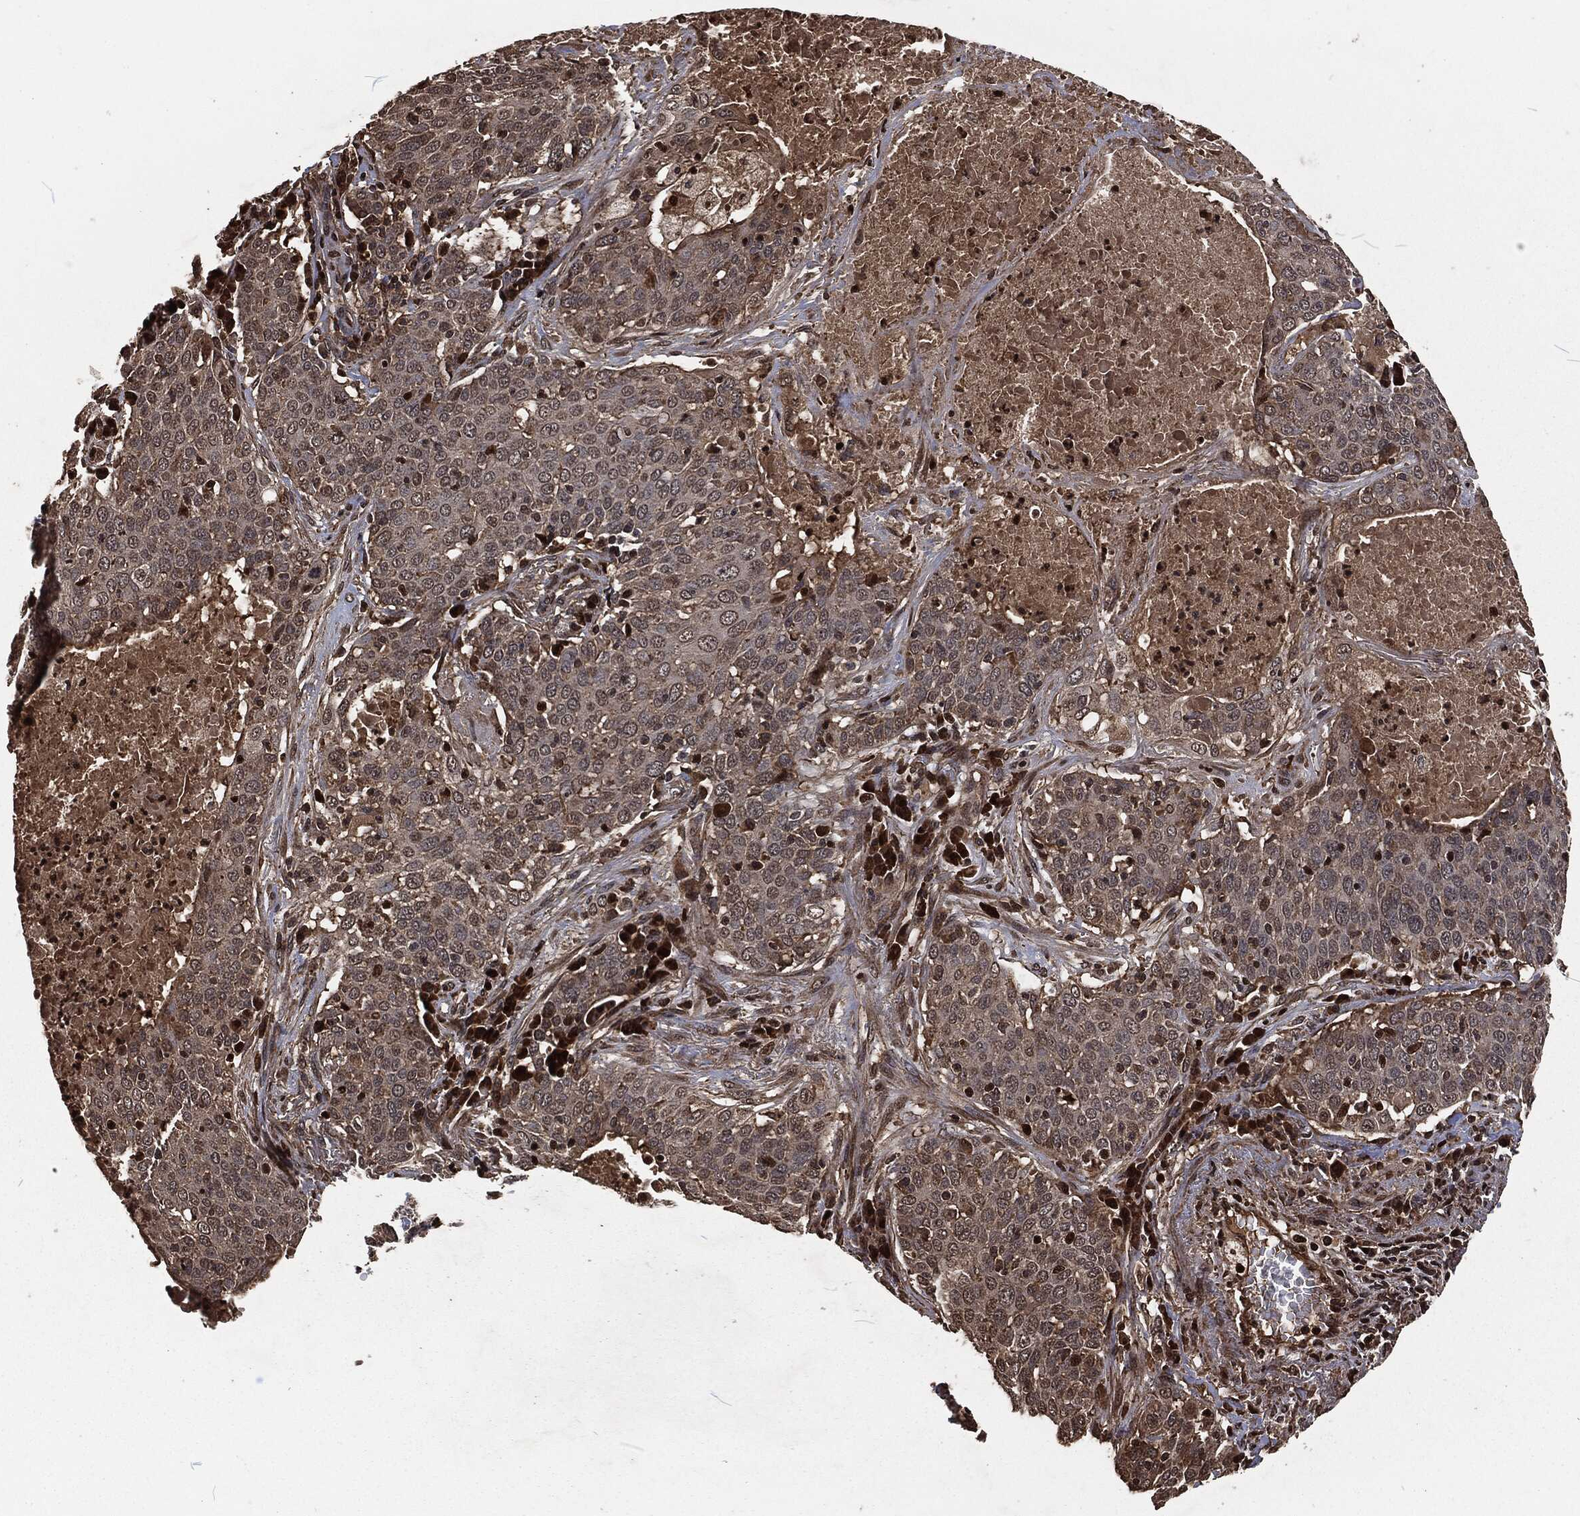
{"staining": {"intensity": "strong", "quantity": "<25%", "location": "nuclear"}, "tissue": "lung cancer", "cell_type": "Tumor cells", "image_type": "cancer", "snomed": [{"axis": "morphology", "description": "Squamous cell carcinoma, NOS"}, {"axis": "topography", "description": "Lung"}], "caption": "This is a micrograph of immunohistochemistry (IHC) staining of lung cancer (squamous cell carcinoma), which shows strong positivity in the nuclear of tumor cells.", "gene": "SNAI1", "patient": {"sex": "male", "age": 82}}